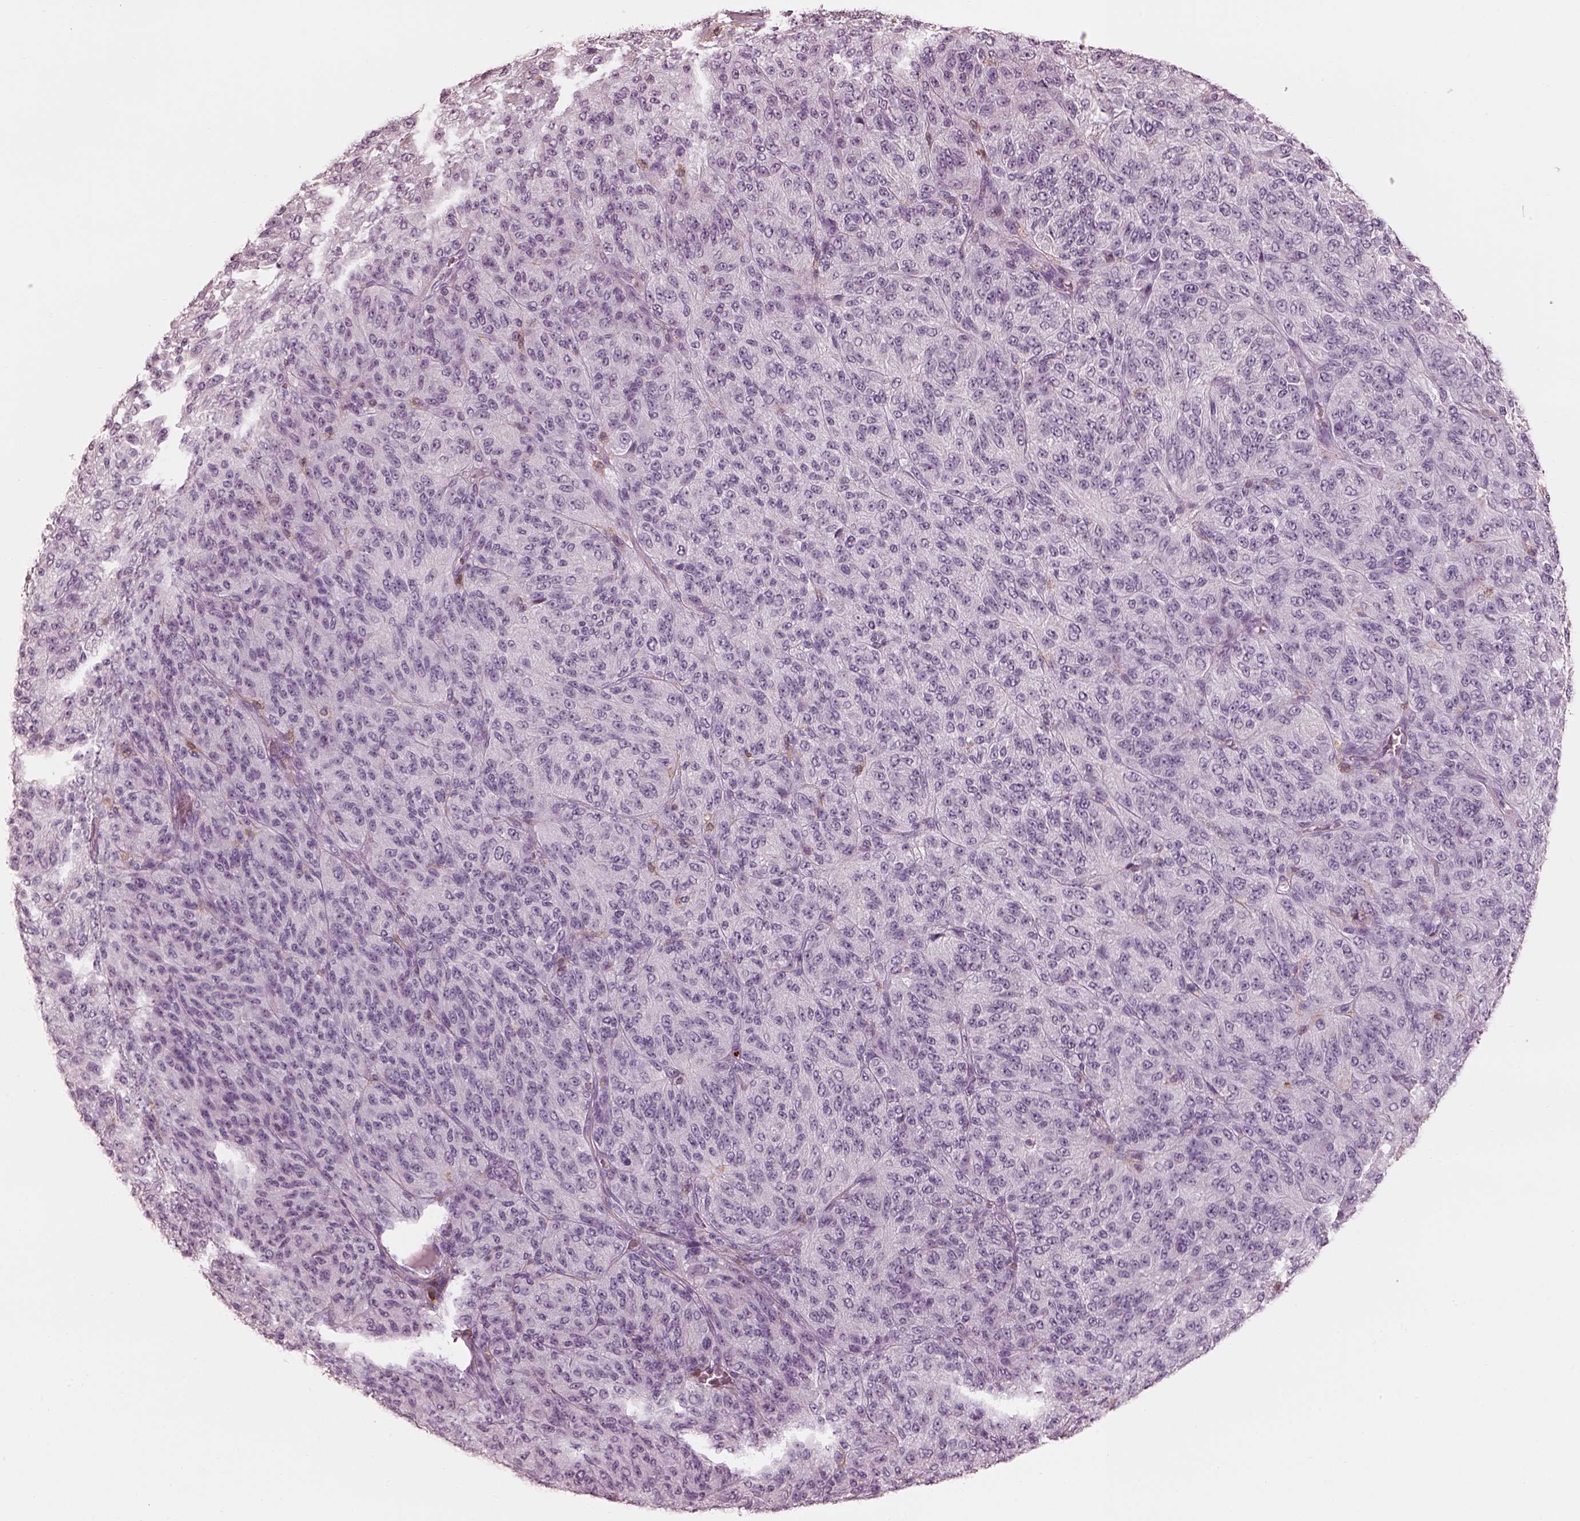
{"staining": {"intensity": "negative", "quantity": "none", "location": "none"}, "tissue": "melanoma", "cell_type": "Tumor cells", "image_type": "cancer", "snomed": [{"axis": "morphology", "description": "Malignant melanoma, Metastatic site"}, {"axis": "topography", "description": "Brain"}], "caption": "The micrograph exhibits no significant staining in tumor cells of melanoma.", "gene": "ALOX5", "patient": {"sex": "female", "age": 56}}